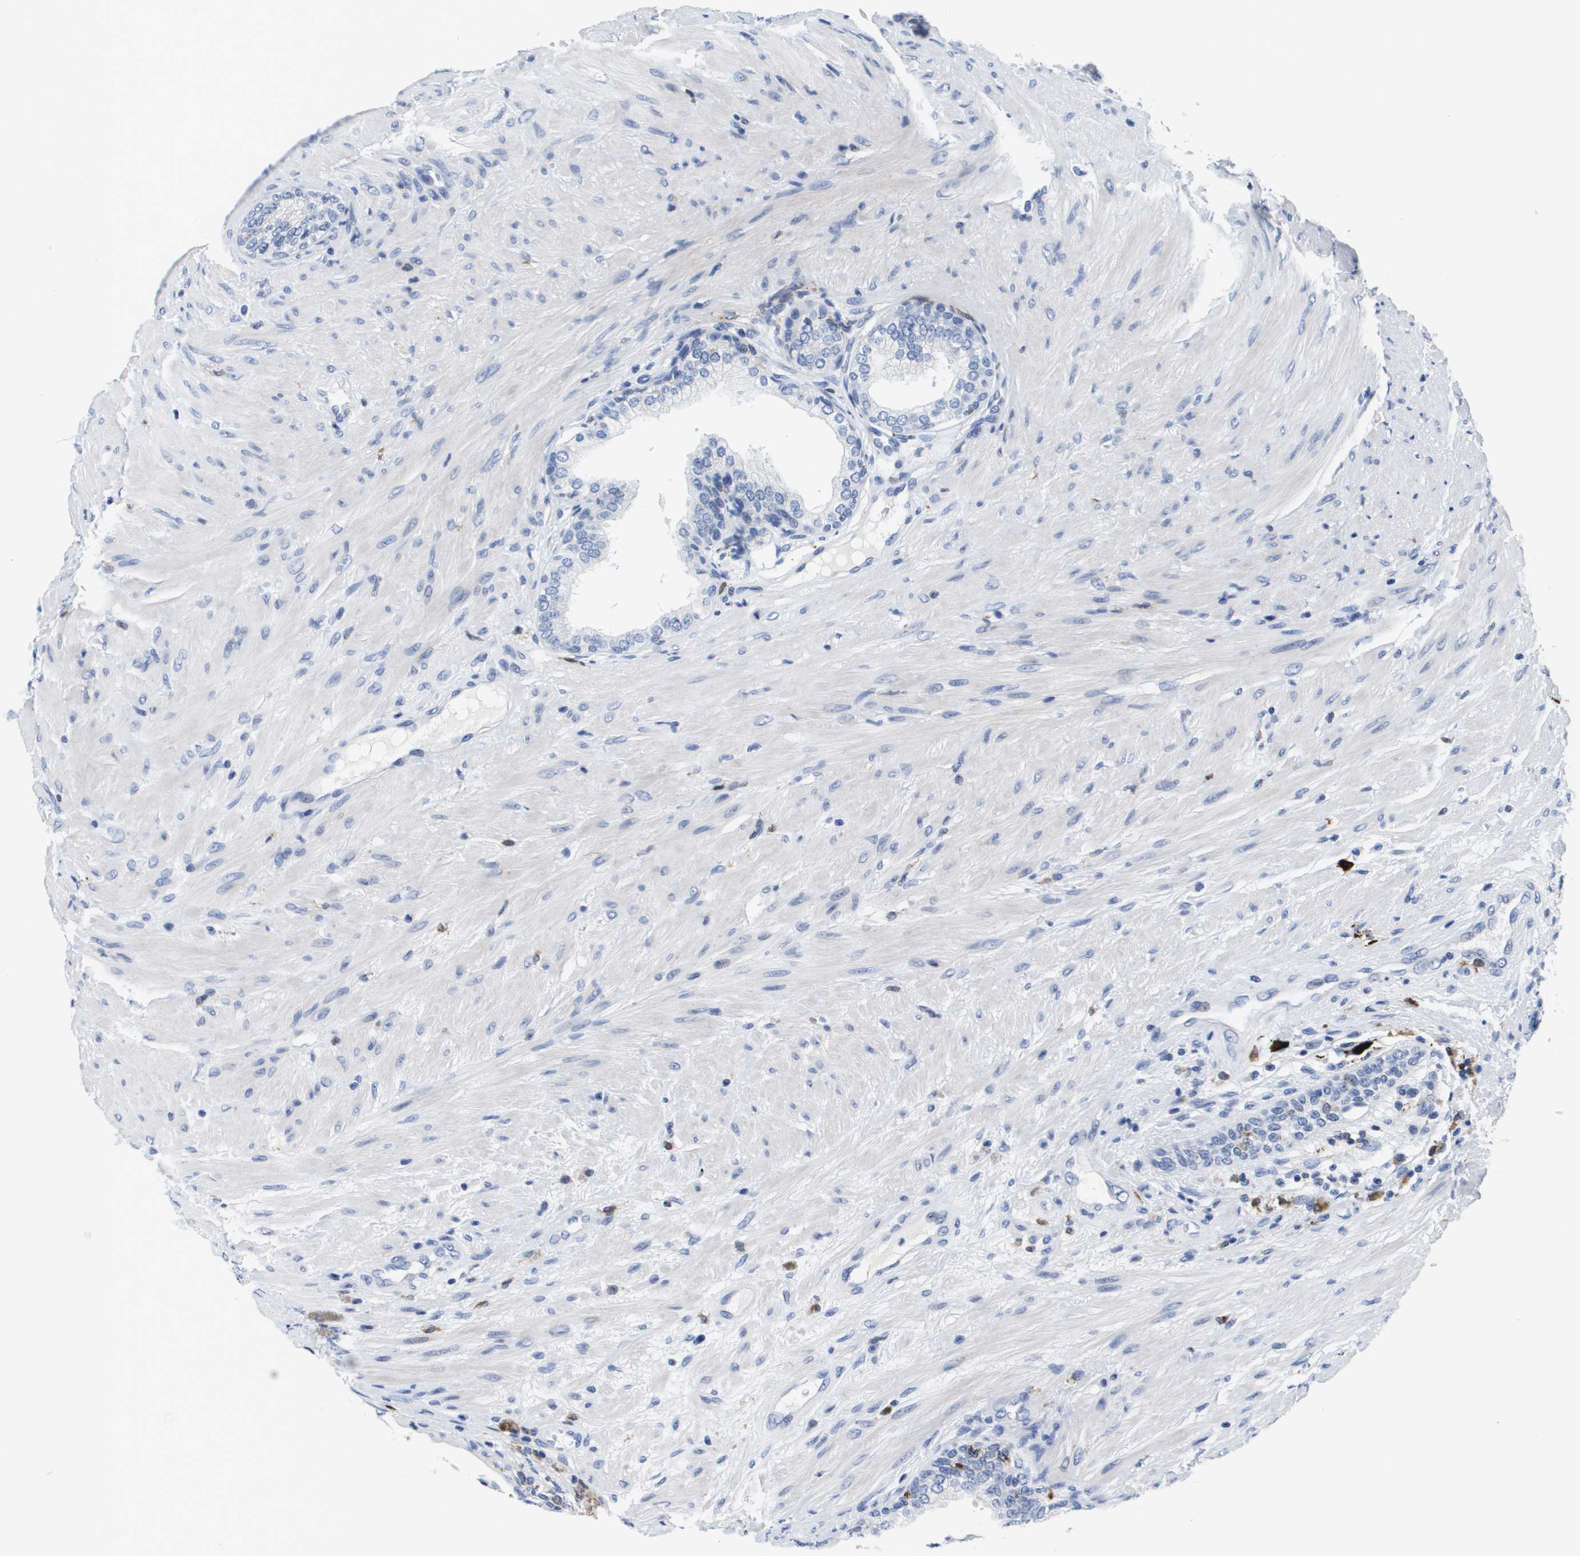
{"staining": {"intensity": "negative", "quantity": "none", "location": "none"}, "tissue": "prostate", "cell_type": "Glandular cells", "image_type": "normal", "snomed": [{"axis": "morphology", "description": "Normal tissue, NOS"}, {"axis": "topography", "description": "Prostate"}], "caption": "IHC image of unremarkable prostate: prostate stained with DAB (3,3'-diaminobenzidine) displays no significant protein positivity in glandular cells.", "gene": "HMOX1", "patient": {"sex": "male", "age": 76}}